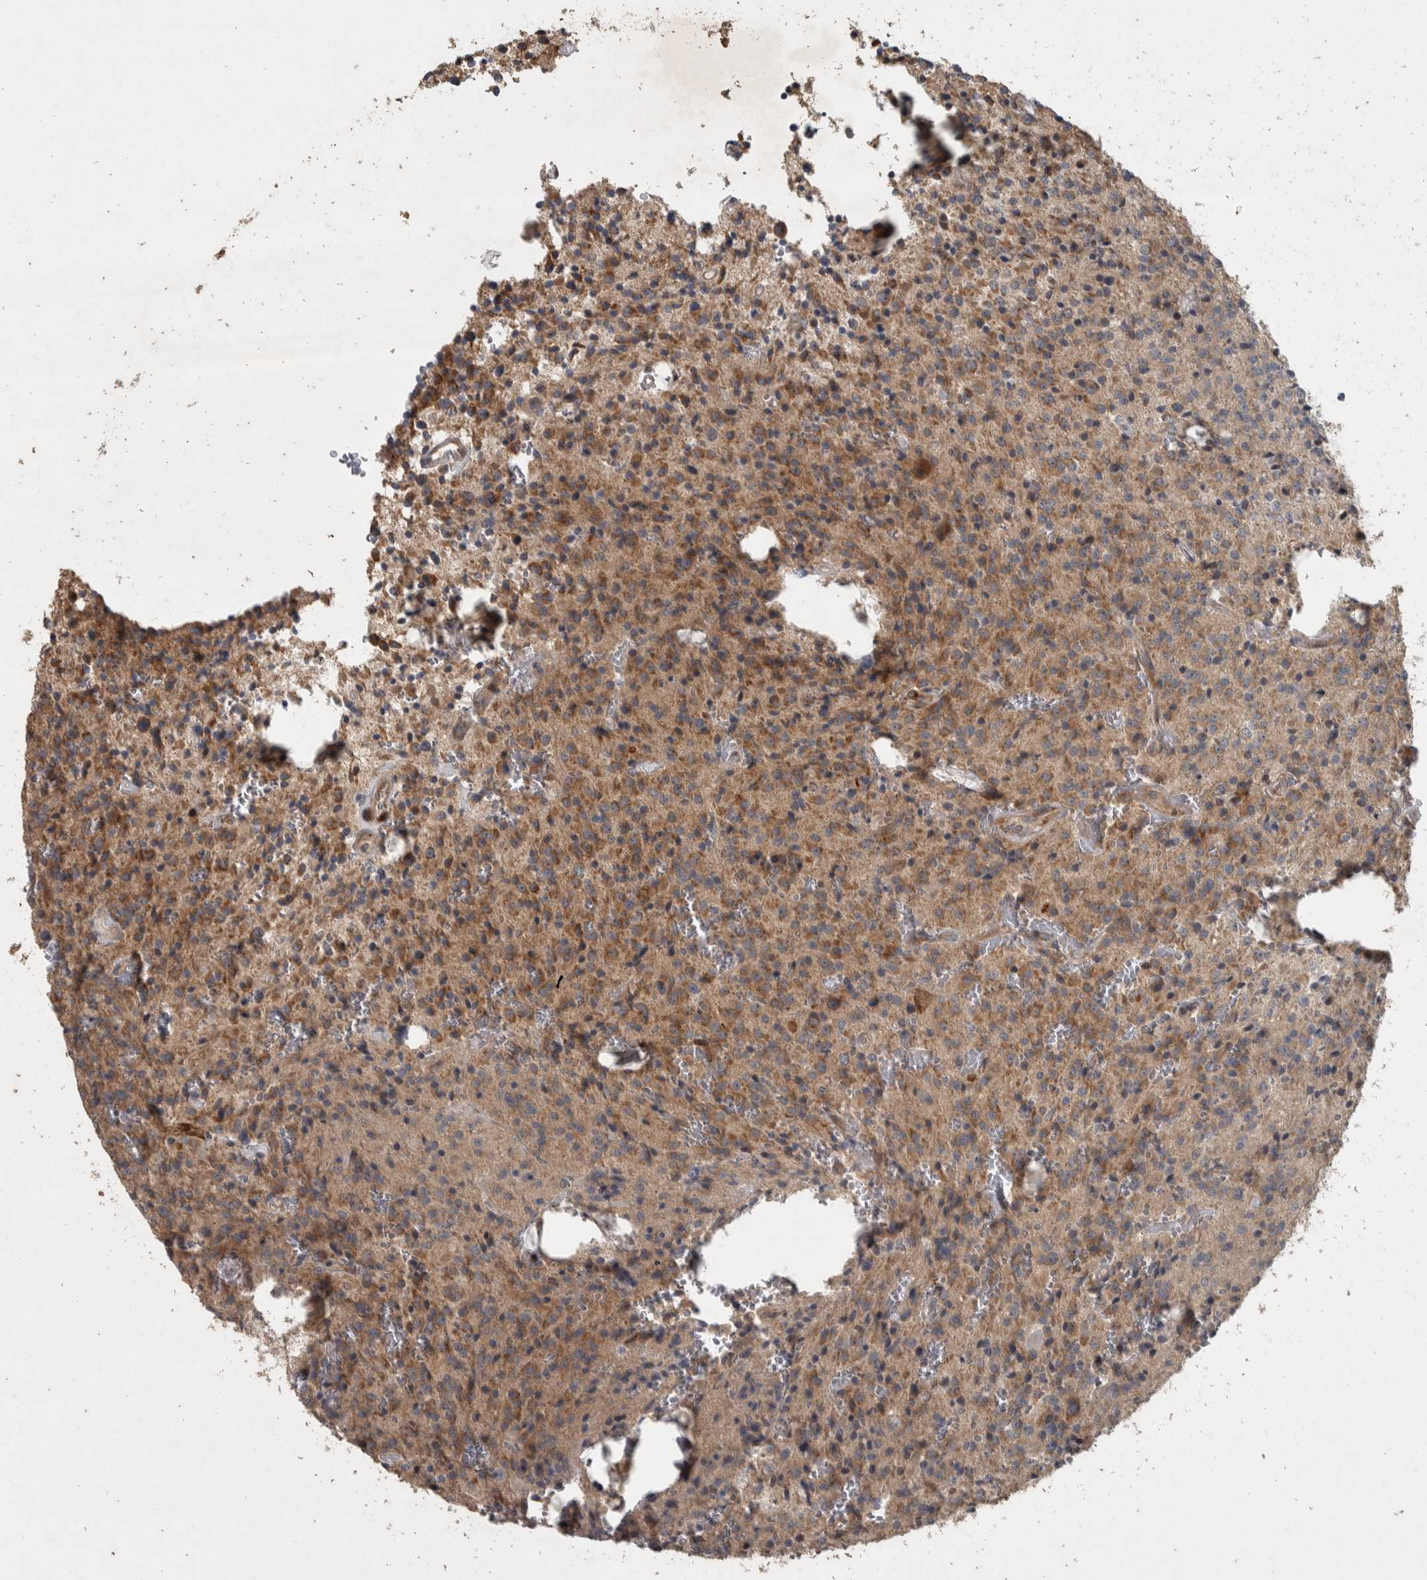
{"staining": {"intensity": "moderate", "quantity": ">75%", "location": "cytoplasmic/membranous"}, "tissue": "glioma", "cell_type": "Tumor cells", "image_type": "cancer", "snomed": [{"axis": "morphology", "description": "Glioma, malignant, Low grade"}, {"axis": "topography", "description": "Brain"}], "caption": "Glioma was stained to show a protein in brown. There is medium levels of moderate cytoplasmic/membranous positivity in approximately >75% of tumor cells.", "gene": "ERAL1", "patient": {"sex": "male", "age": 58}}